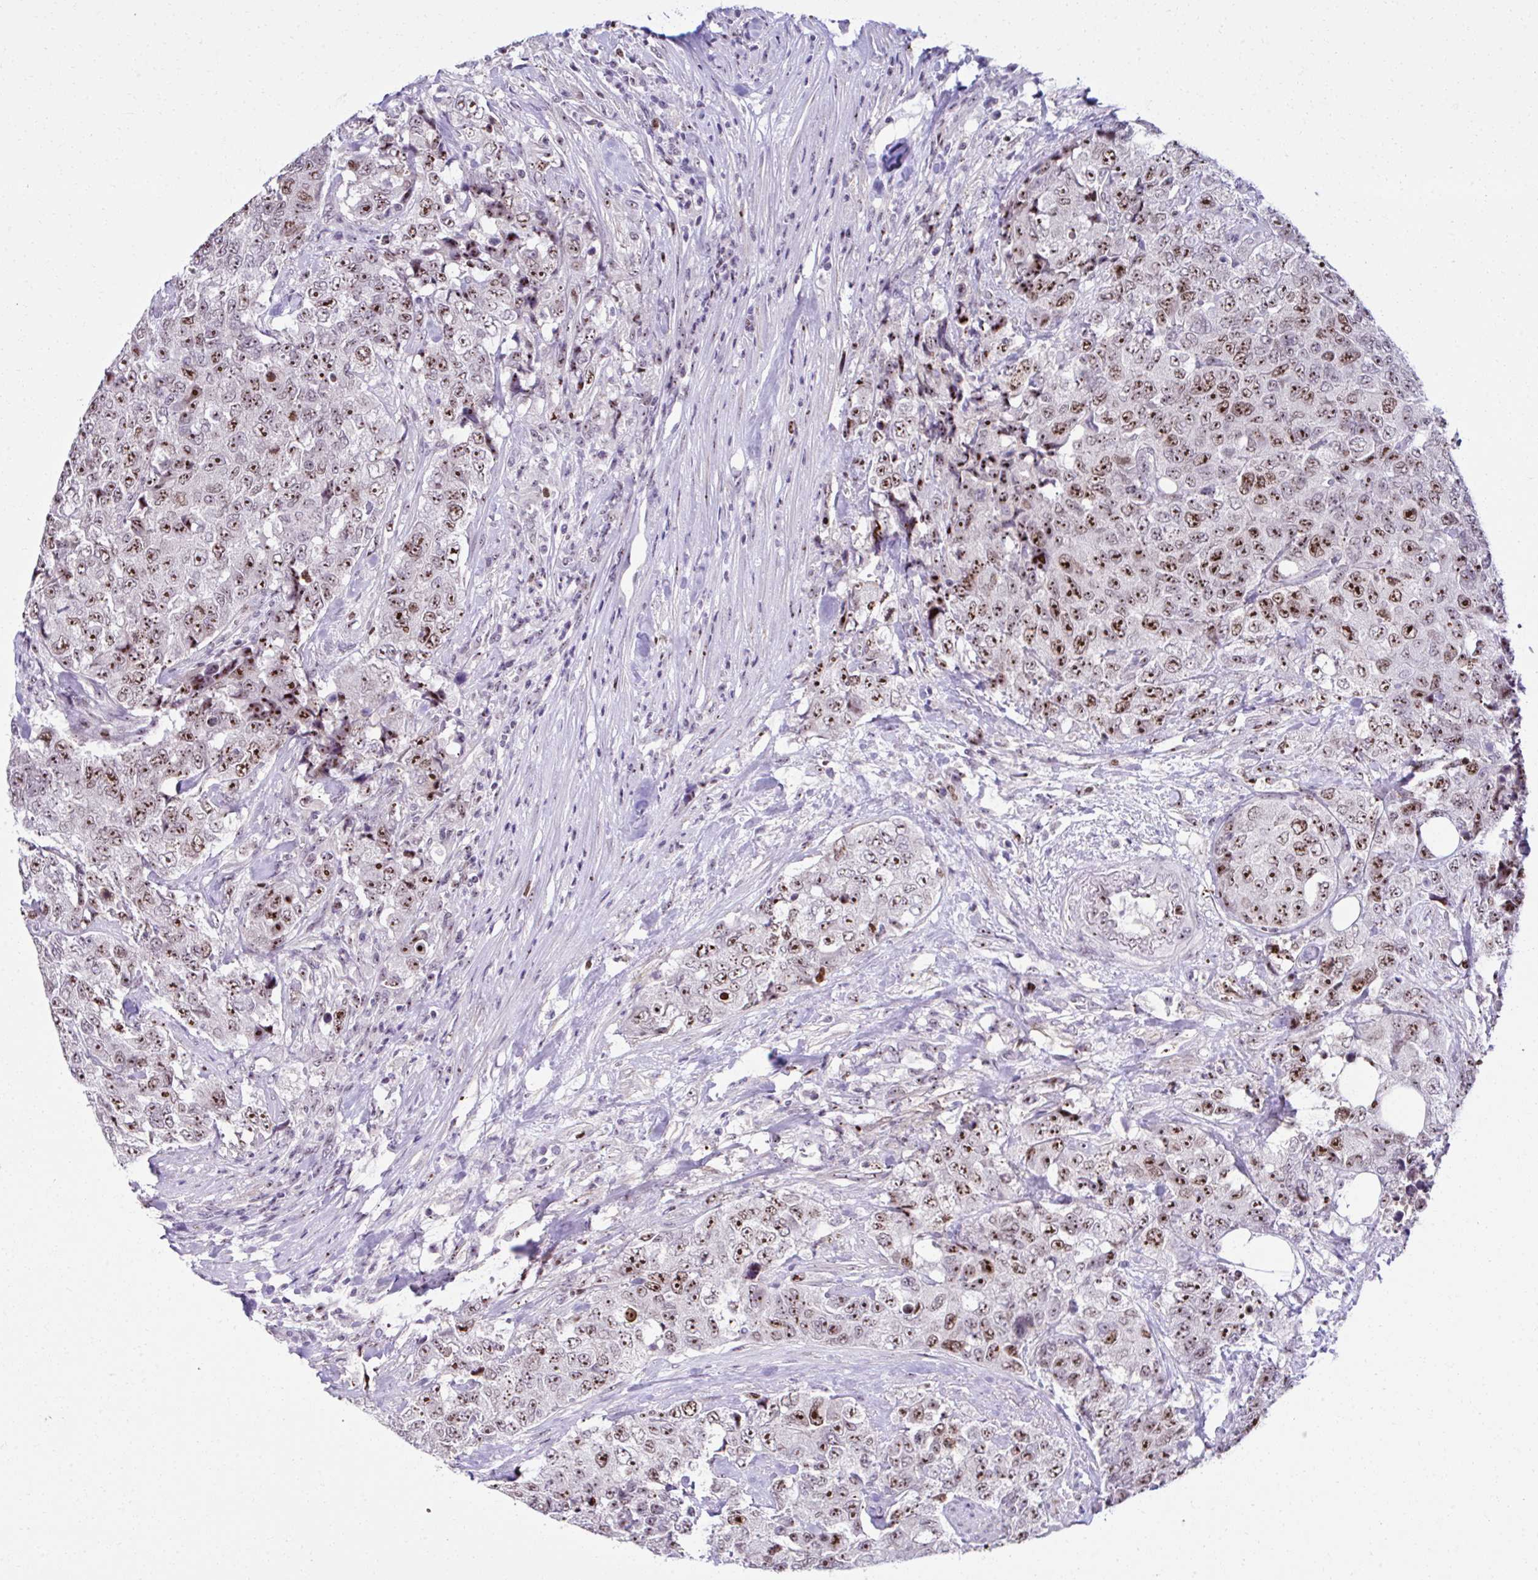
{"staining": {"intensity": "strong", "quantity": ">75%", "location": "nuclear"}, "tissue": "urothelial cancer", "cell_type": "Tumor cells", "image_type": "cancer", "snomed": [{"axis": "morphology", "description": "Urothelial carcinoma, High grade"}, {"axis": "topography", "description": "Urinary bladder"}], "caption": "Urothelial carcinoma (high-grade) was stained to show a protein in brown. There is high levels of strong nuclear expression in approximately >75% of tumor cells.", "gene": "CEP72", "patient": {"sex": "female", "age": 78}}